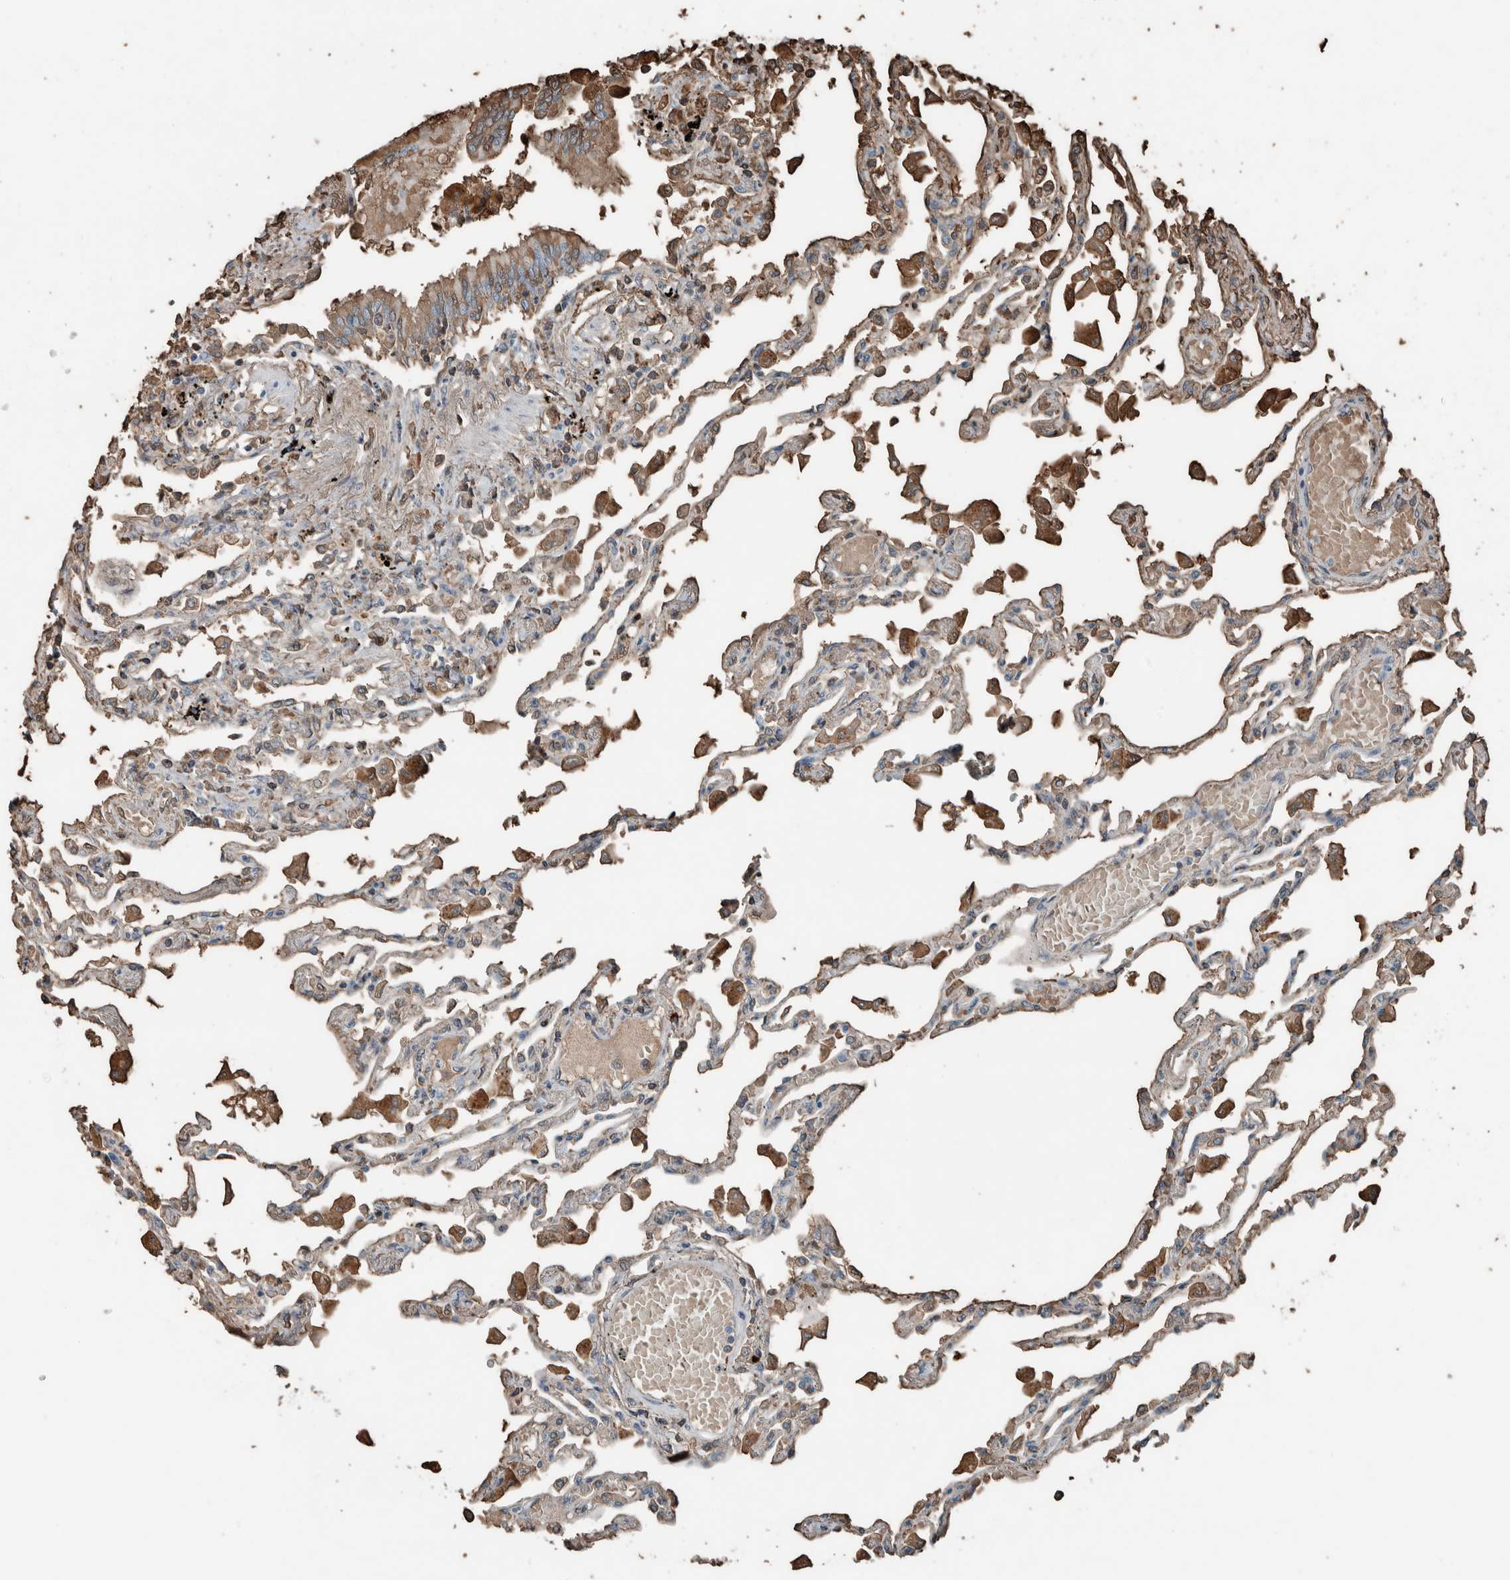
{"staining": {"intensity": "moderate", "quantity": "<25%", "location": "cytoplasmic/membranous"}, "tissue": "lung", "cell_type": "Alveolar cells", "image_type": "normal", "snomed": [{"axis": "morphology", "description": "Normal tissue, NOS"}, {"axis": "topography", "description": "Bronchus"}, {"axis": "topography", "description": "Lung"}], "caption": "Brown immunohistochemical staining in unremarkable human lung exhibits moderate cytoplasmic/membranous positivity in about <25% of alveolar cells. (DAB IHC, brown staining for protein, blue staining for nuclei).", "gene": "USP34", "patient": {"sex": "female", "age": 49}}